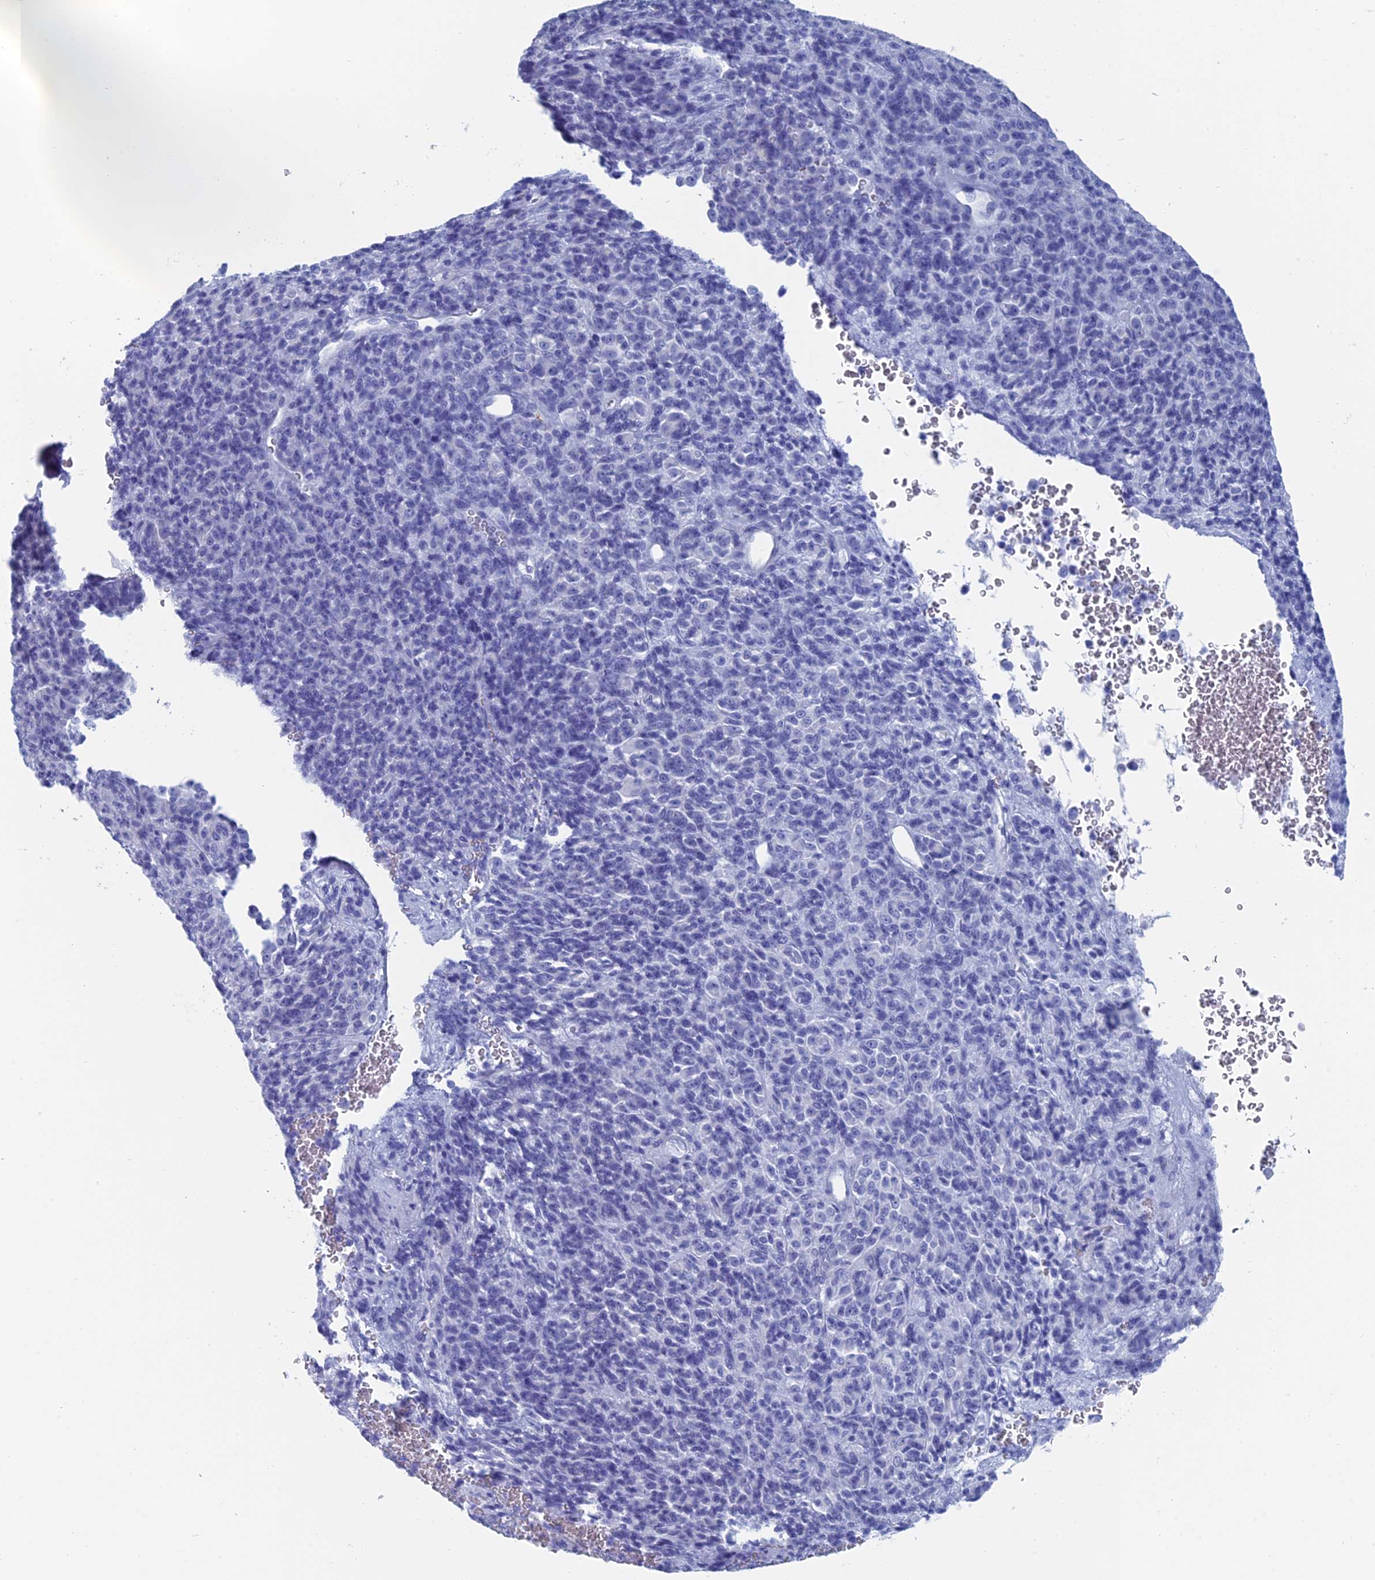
{"staining": {"intensity": "negative", "quantity": "none", "location": "none"}, "tissue": "melanoma", "cell_type": "Tumor cells", "image_type": "cancer", "snomed": [{"axis": "morphology", "description": "Malignant melanoma, Metastatic site"}, {"axis": "topography", "description": "Brain"}], "caption": "IHC image of human melanoma stained for a protein (brown), which displays no positivity in tumor cells.", "gene": "ALMS1", "patient": {"sex": "female", "age": 56}}